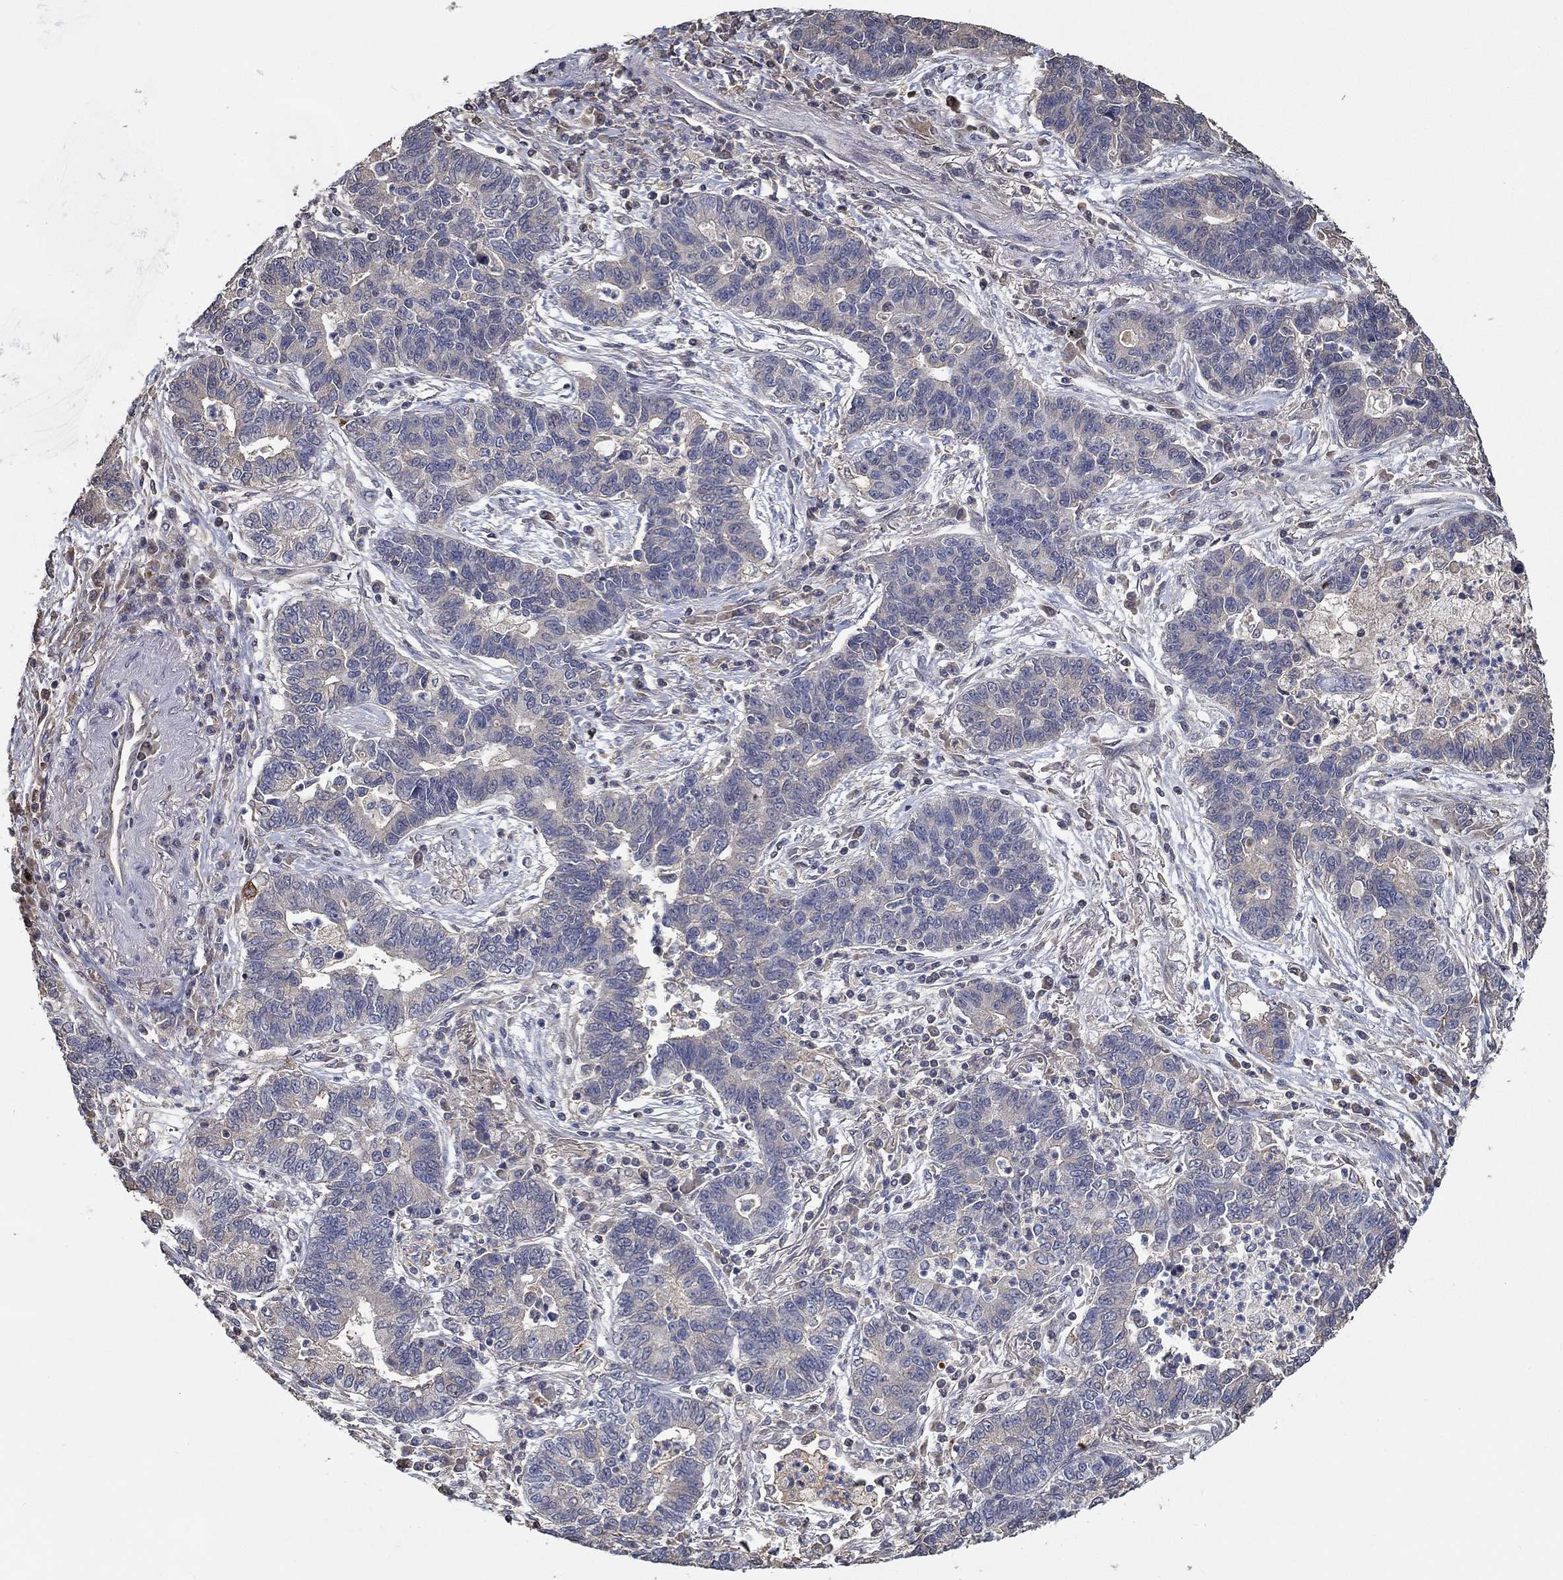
{"staining": {"intensity": "negative", "quantity": "none", "location": "none"}, "tissue": "lung cancer", "cell_type": "Tumor cells", "image_type": "cancer", "snomed": [{"axis": "morphology", "description": "Adenocarcinoma, NOS"}, {"axis": "topography", "description": "Lung"}], "caption": "Lung adenocarcinoma was stained to show a protein in brown. There is no significant staining in tumor cells.", "gene": "IL10", "patient": {"sex": "female", "age": 57}}